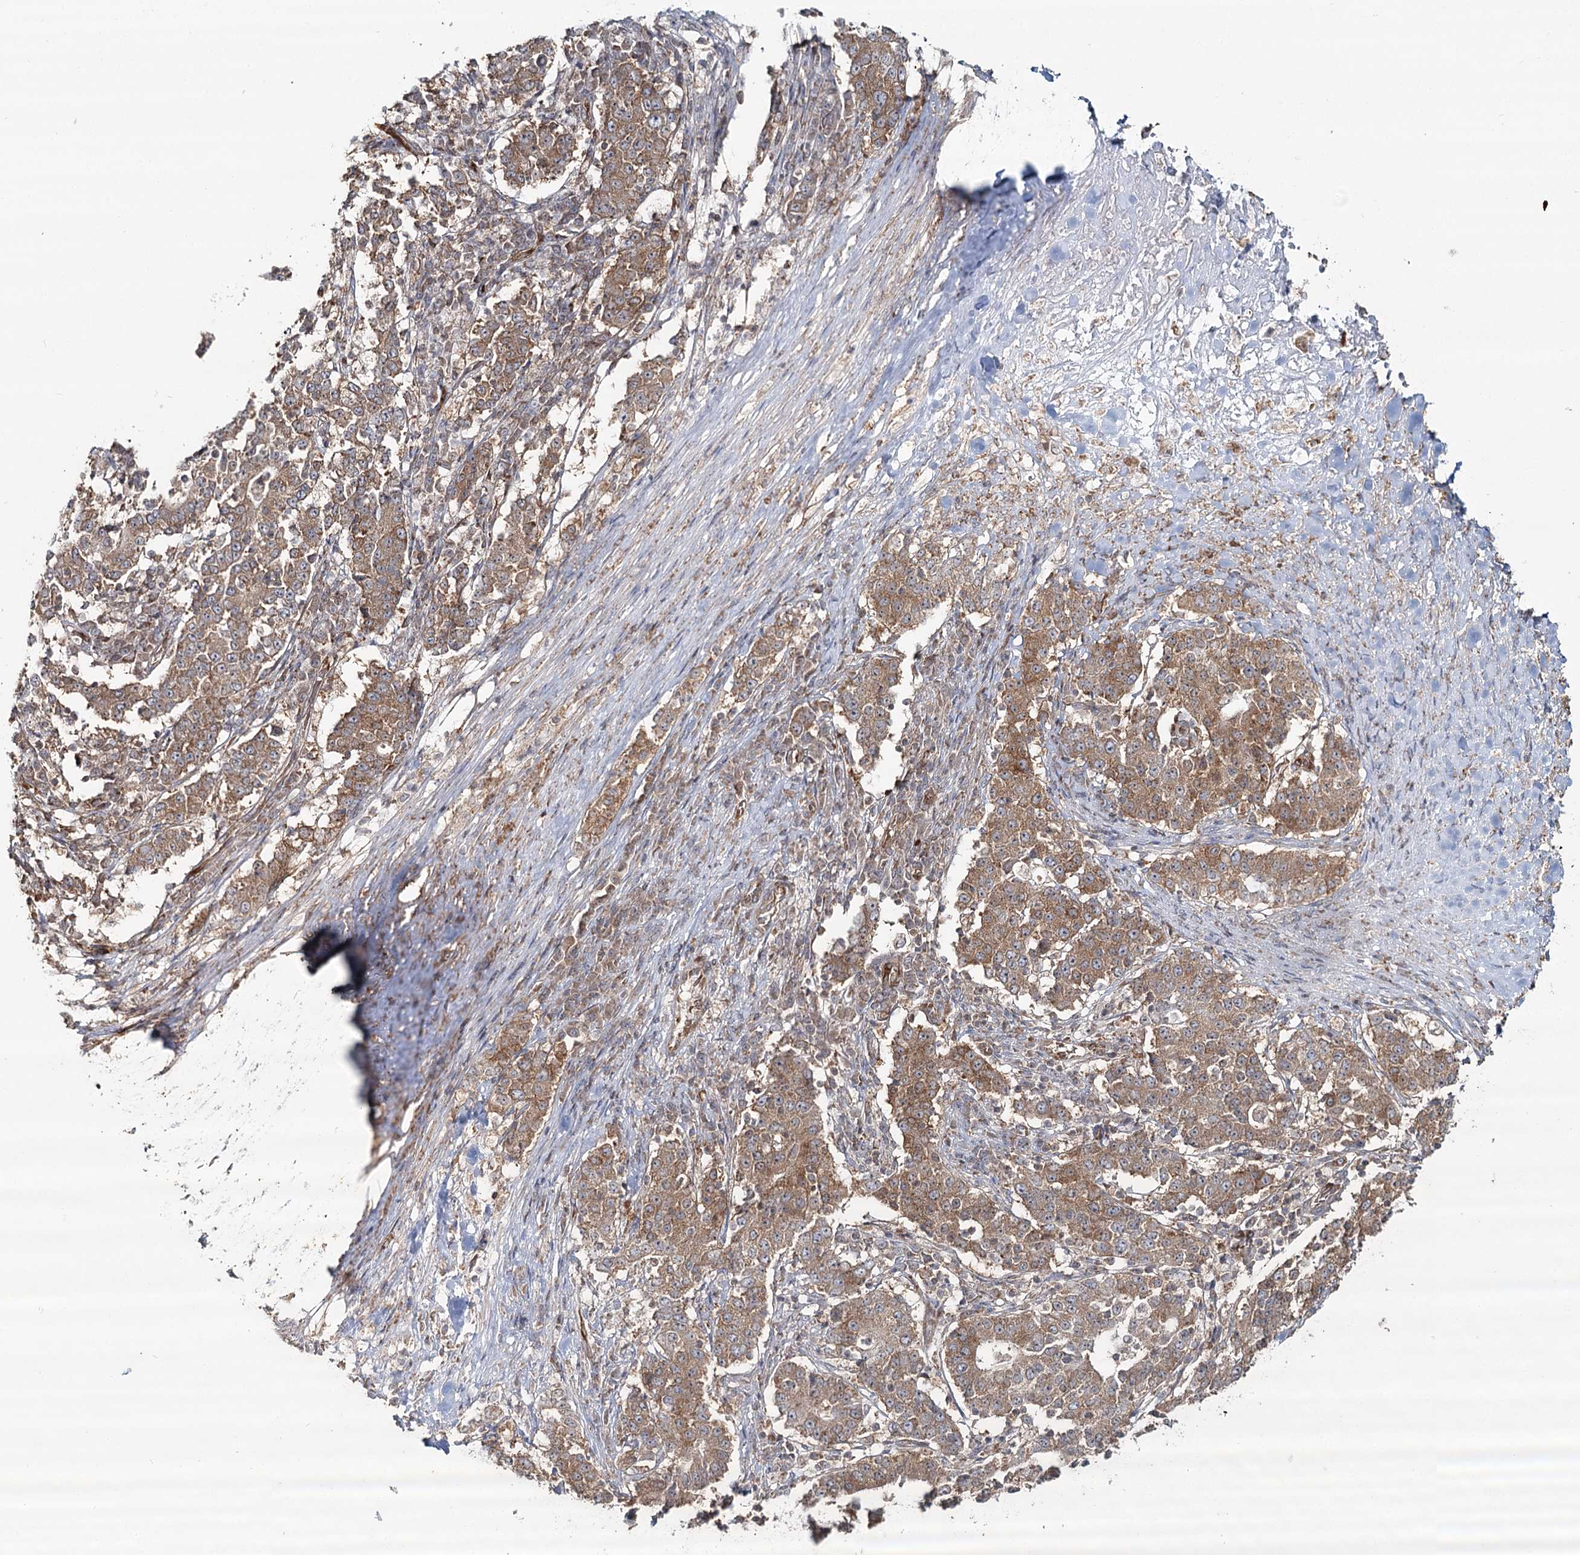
{"staining": {"intensity": "moderate", "quantity": ">75%", "location": "cytoplasmic/membranous"}, "tissue": "stomach cancer", "cell_type": "Tumor cells", "image_type": "cancer", "snomed": [{"axis": "morphology", "description": "Adenocarcinoma, NOS"}, {"axis": "topography", "description": "Stomach"}], "caption": "High-magnification brightfield microscopy of stomach adenocarcinoma stained with DAB (3,3'-diaminobenzidine) (brown) and counterstained with hematoxylin (blue). tumor cells exhibit moderate cytoplasmic/membranous expression is identified in about>75% of cells.", "gene": "OTUD4", "patient": {"sex": "male", "age": 59}}